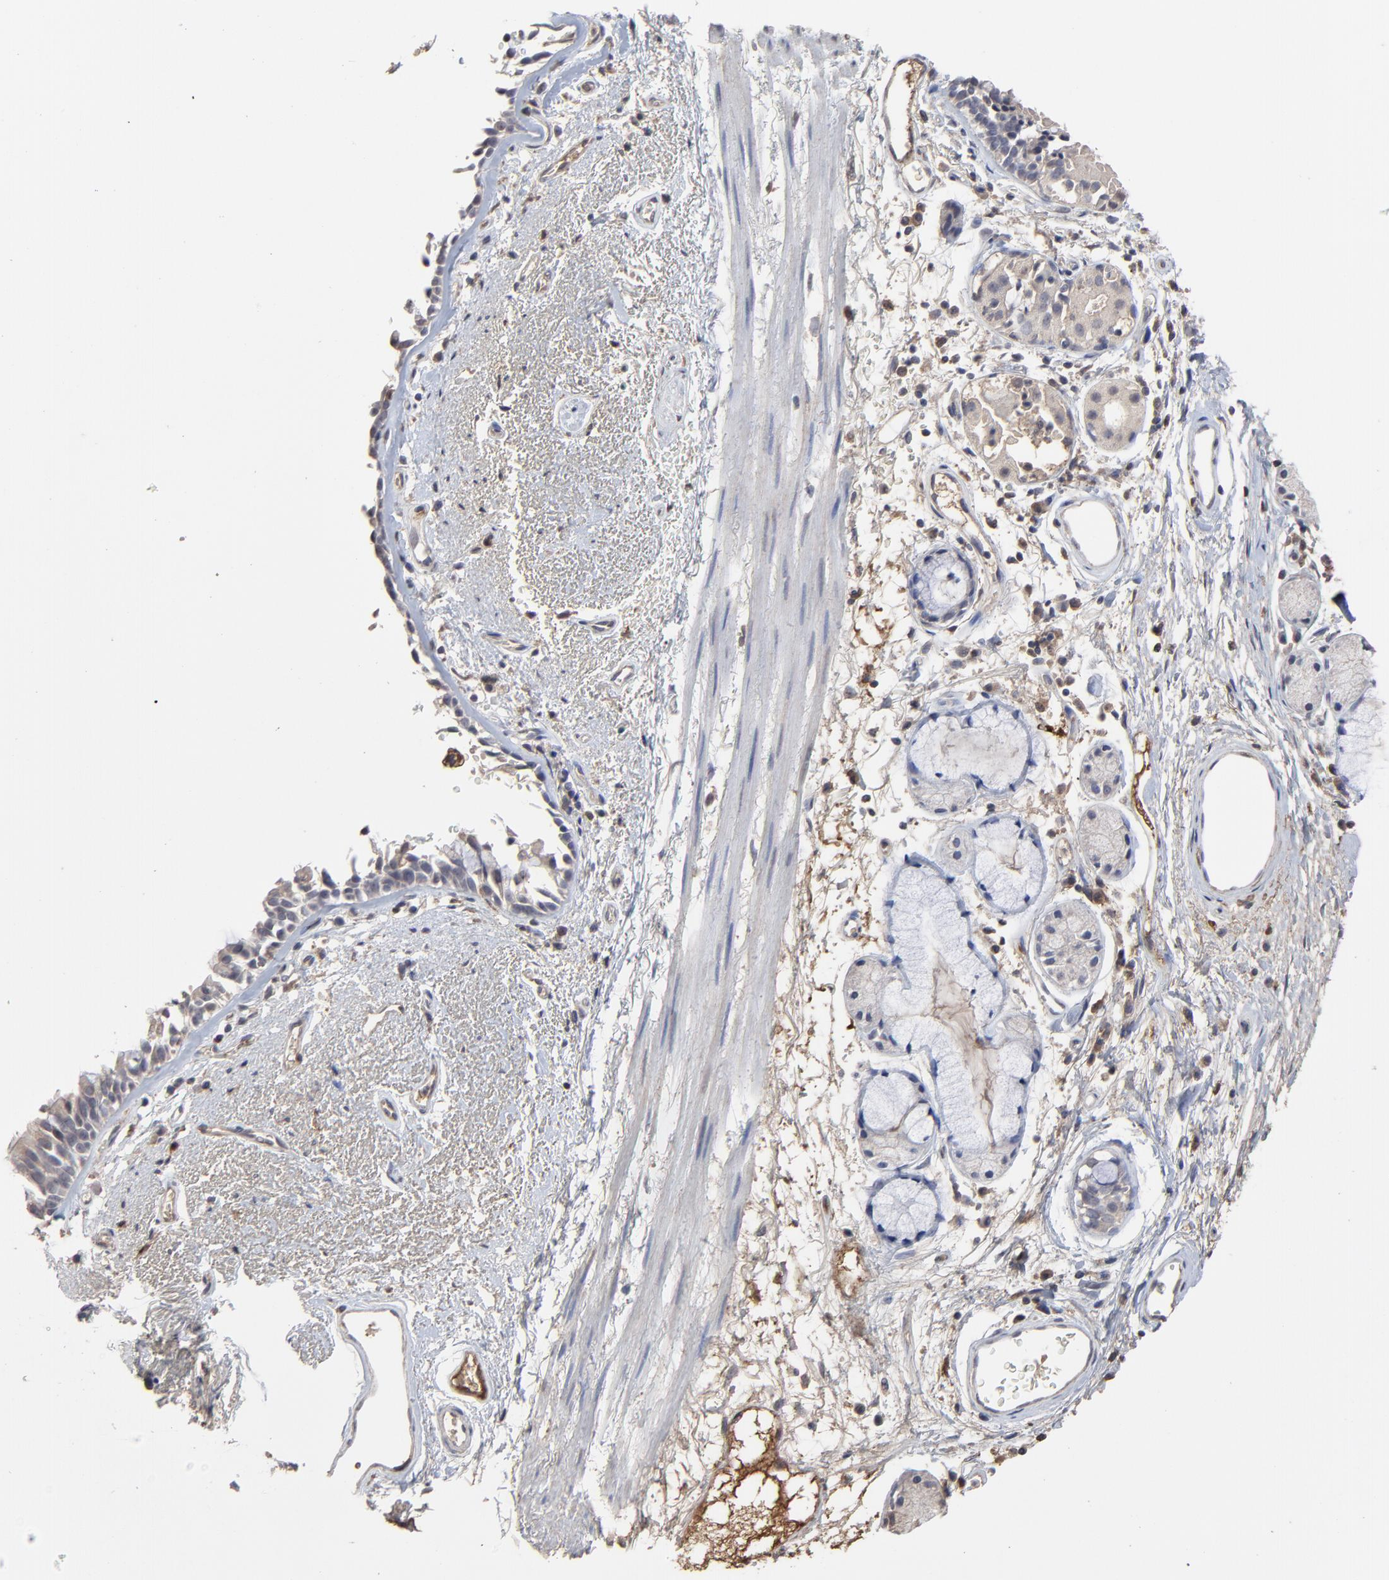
{"staining": {"intensity": "weak", "quantity": "25%-75%", "location": "cytoplasmic/membranous"}, "tissue": "bronchus", "cell_type": "Respiratory epithelial cells", "image_type": "normal", "snomed": [{"axis": "morphology", "description": "Normal tissue, NOS"}, {"axis": "morphology", "description": "Adenocarcinoma, NOS"}, {"axis": "topography", "description": "Bronchus"}, {"axis": "topography", "description": "Lung"}], "caption": "A micrograph of human bronchus stained for a protein reveals weak cytoplasmic/membranous brown staining in respiratory epithelial cells. (DAB IHC, brown staining for protein, blue staining for nuclei).", "gene": "VPREB3", "patient": {"sex": "male", "age": 71}}